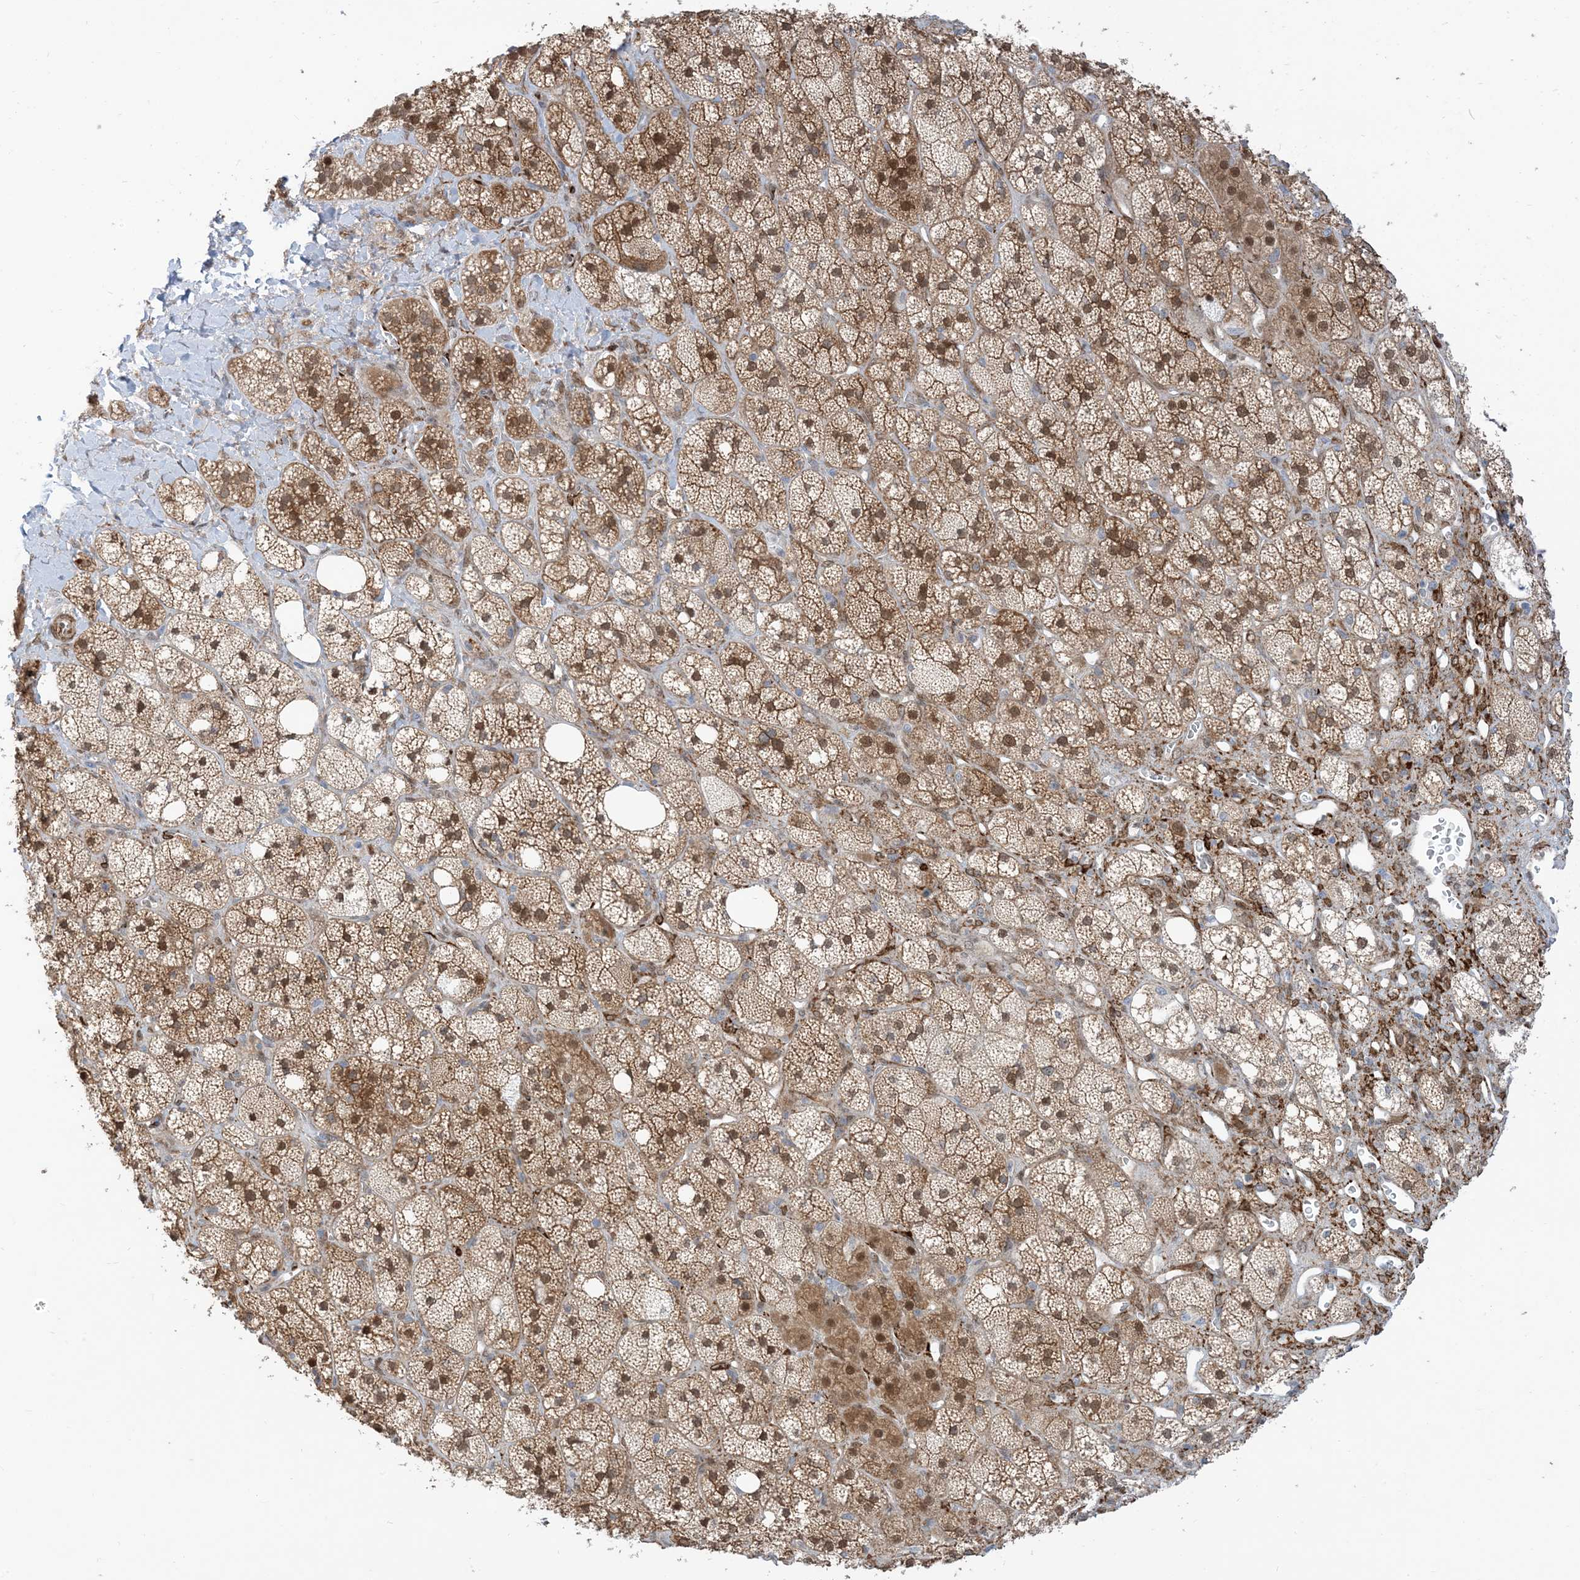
{"staining": {"intensity": "moderate", "quantity": ">75%", "location": "cytoplasmic/membranous,nuclear"}, "tissue": "adrenal gland", "cell_type": "Glandular cells", "image_type": "normal", "snomed": [{"axis": "morphology", "description": "Normal tissue, NOS"}, {"axis": "topography", "description": "Adrenal gland"}], "caption": "The immunohistochemical stain highlights moderate cytoplasmic/membranous,nuclear expression in glandular cells of unremarkable adrenal gland.", "gene": "RIN1", "patient": {"sex": "male", "age": 61}}